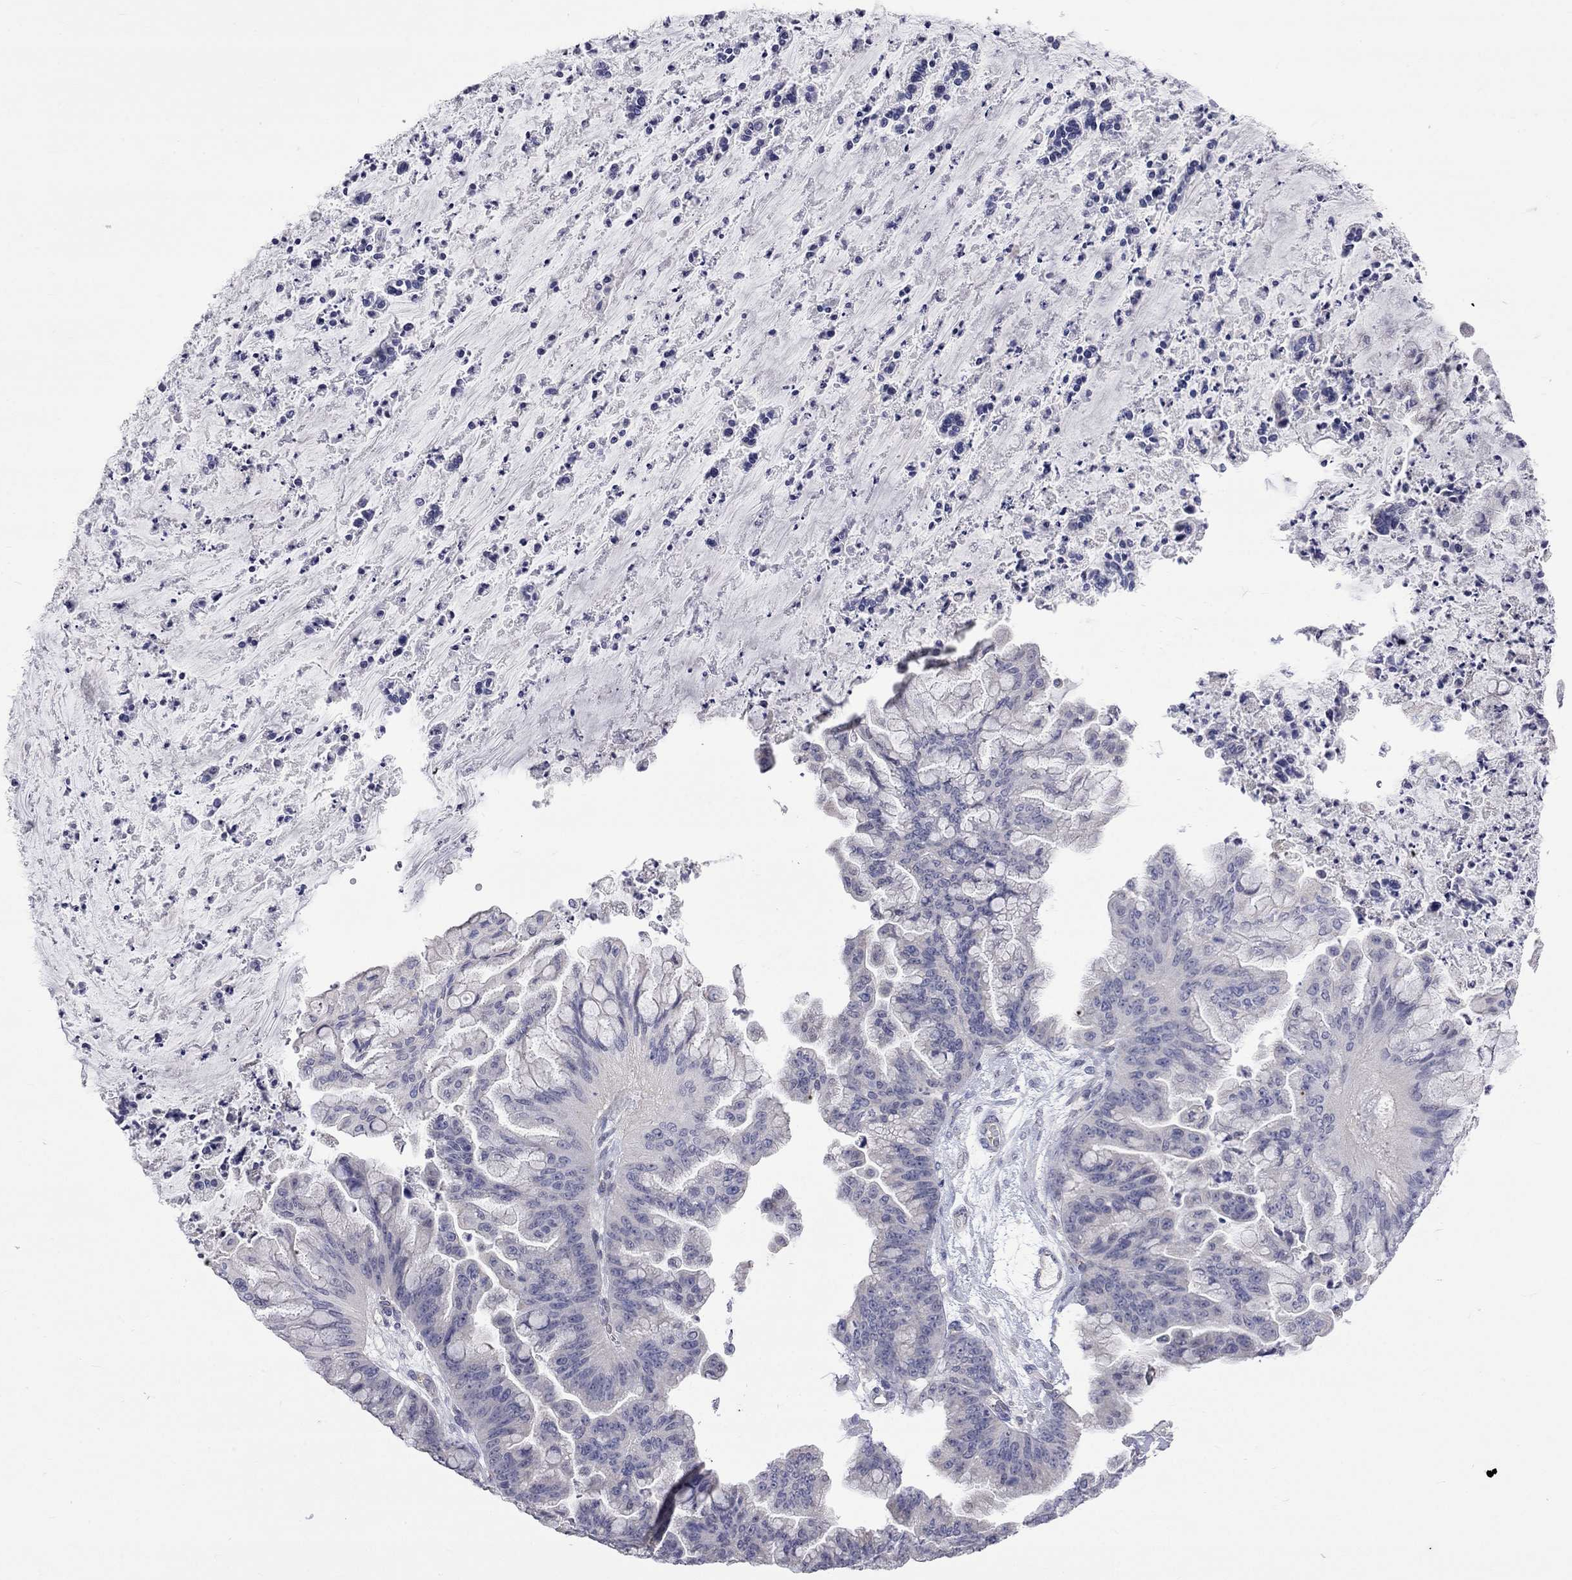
{"staining": {"intensity": "negative", "quantity": "none", "location": "none"}, "tissue": "ovarian cancer", "cell_type": "Tumor cells", "image_type": "cancer", "snomed": [{"axis": "morphology", "description": "Cystadenocarcinoma, mucinous, NOS"}, {"axis": "topography", "description": "Ovary"}], "caption": "A micrograph of ovarian mucinous cystadenocarcinoma stained for a protein reveals no brown staining in tumor cells.", "gene": "OPRK1", "patient": {"sex": "female", "age": 67}}